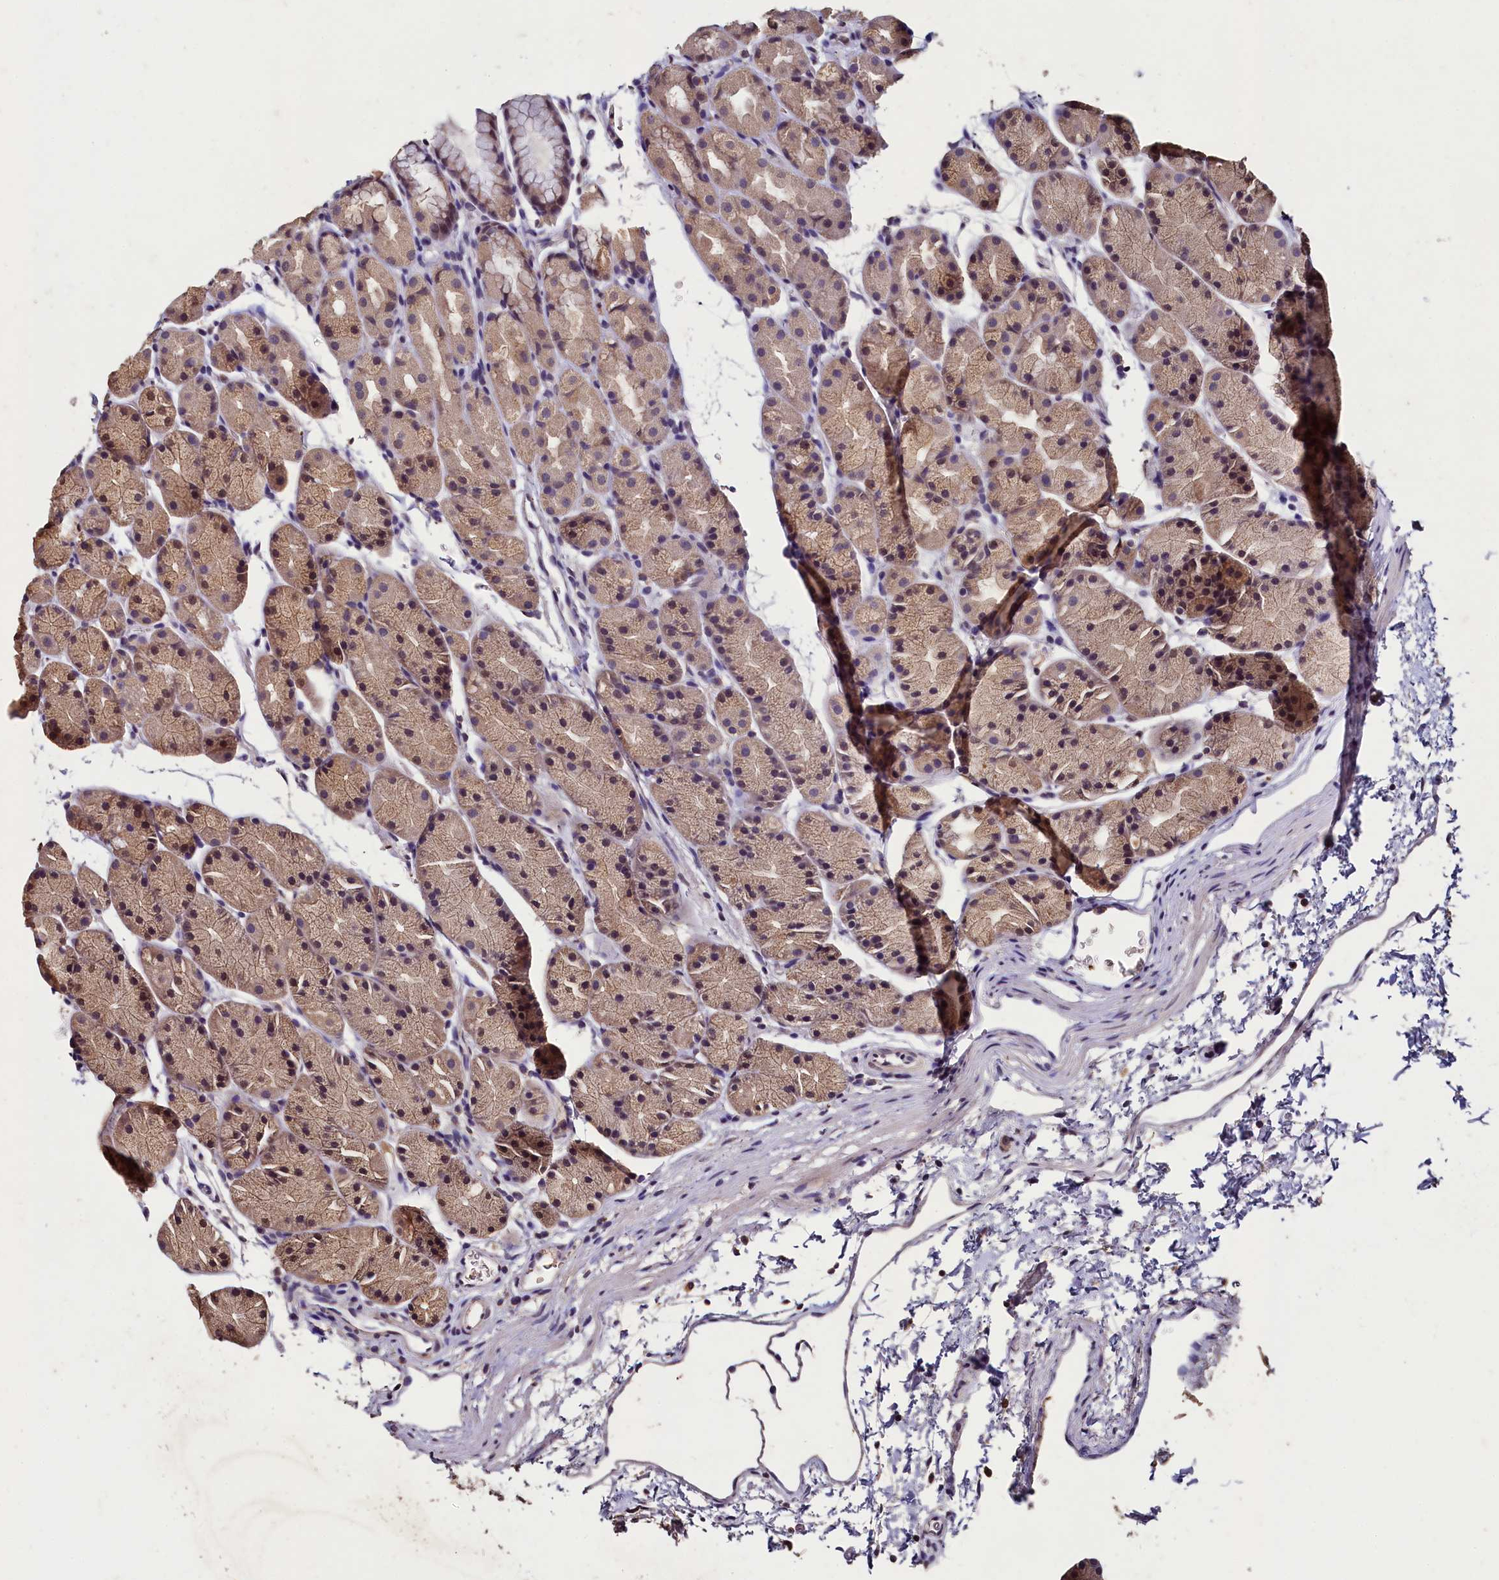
{"staining": {"intensity": "moderate", "quantity": "<25%", "location": "cytoplasmic/membranous"}, "tissue": "stomach", "cell_type": "Glandular cells", "image_type": "normal", "snomed": [{"axis": "morphology", "description": "Normal tissue, NOS"}, {"axis": "topography", "description": "Stomach, upper"}, {"axis": "topography", "description": "Stomach"}], "caption": "Immunohistochemical staining of normal stomach displays <25% levels of moderate cytoplasmic/membranous protein expression in approximately <25% of glandular cells.", "gene": "CSTPP1", "patient": {"sex": "male", "age": 47}}